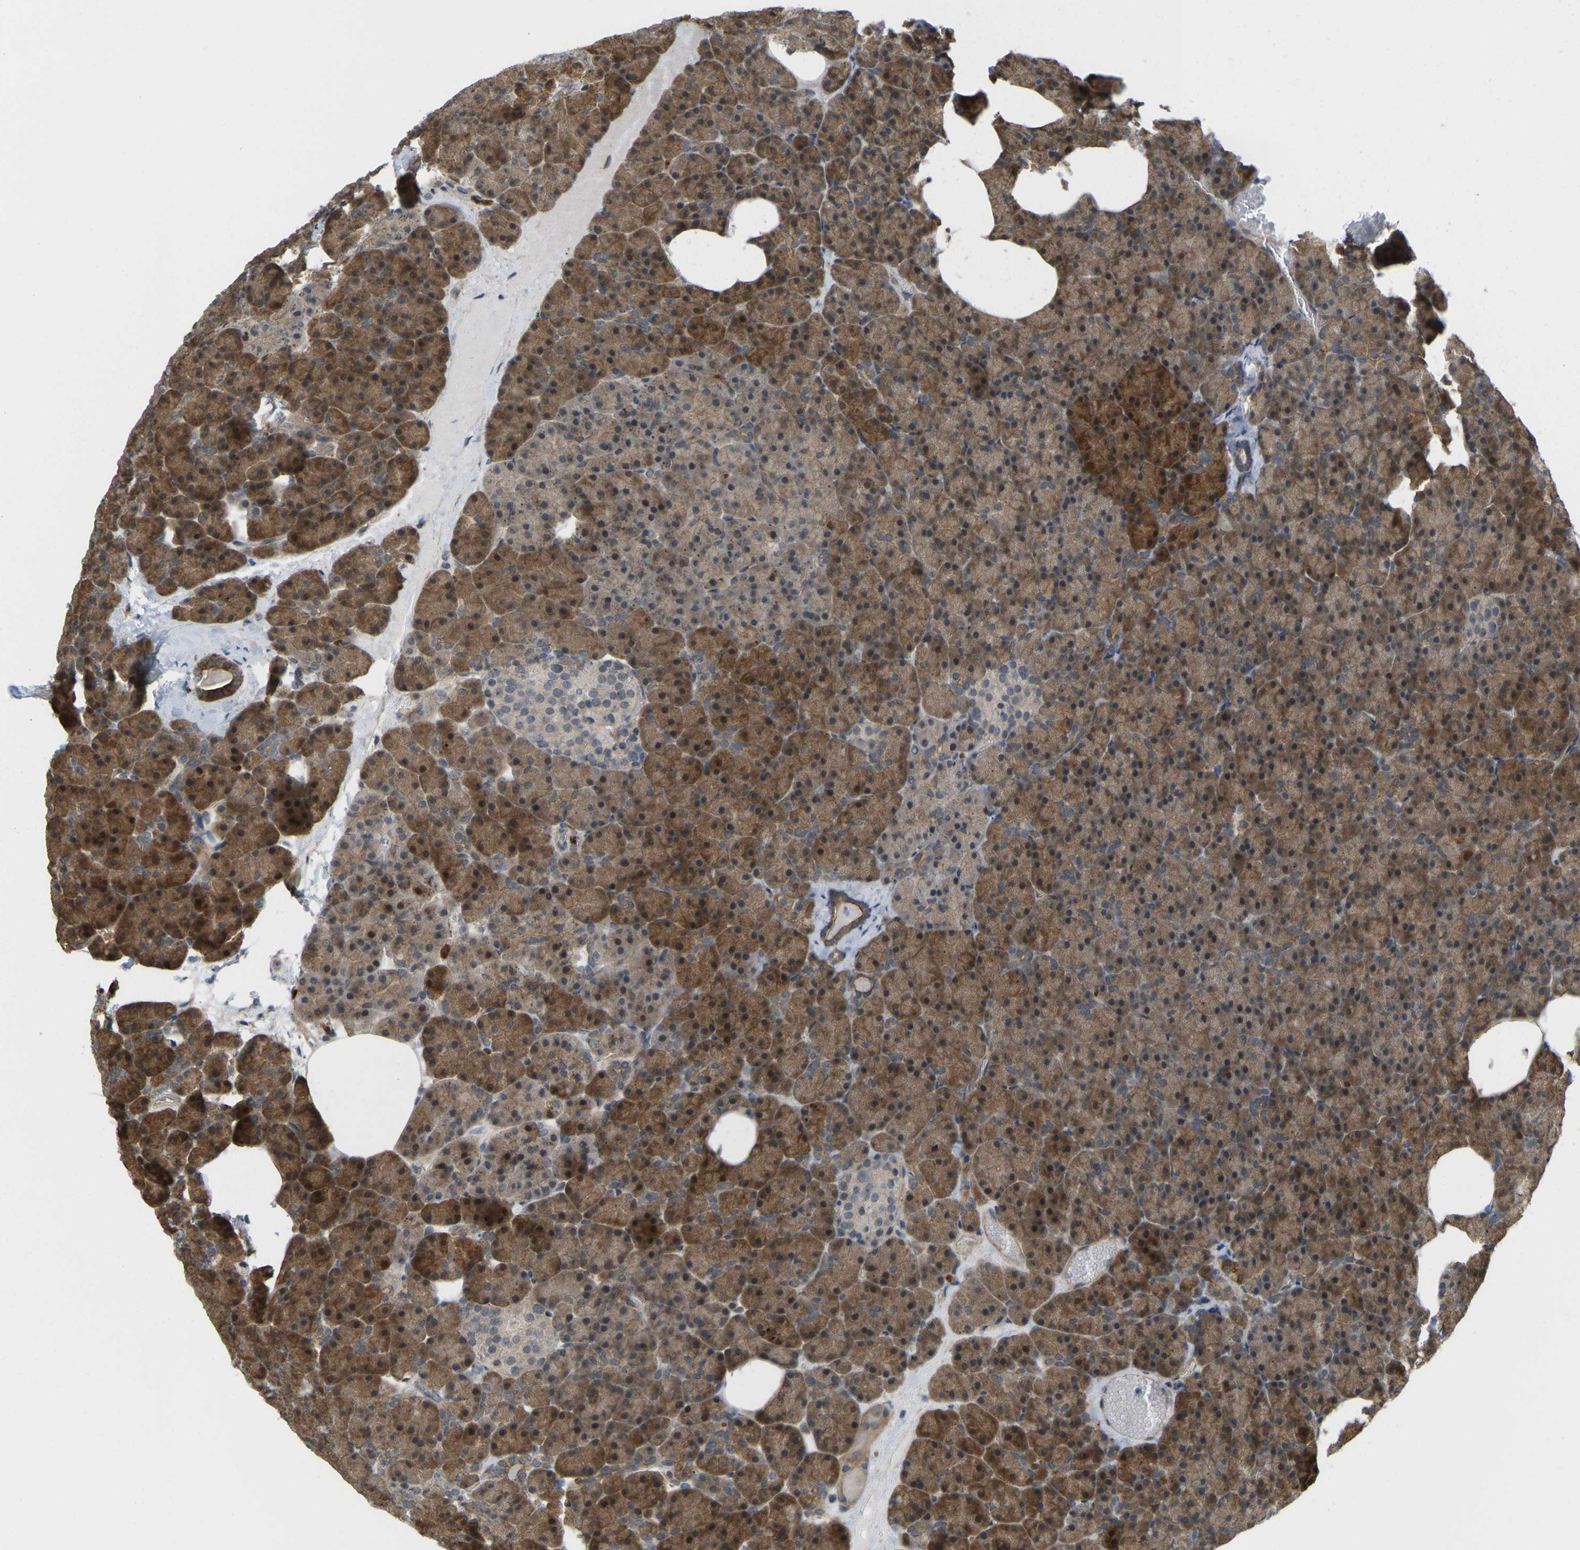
{"staining": {"intensity": "moderate", "quantity": ">75%", "location": "cytoplasmic/membranous,nuclear"}, "tissue": "pancreas", "cell_type": "Exocrine glandular cells", "image_type": "normal", "snomed": [{"axis": "morphology", "description": "Normal tissue, NOS"}, {"axis": "morphology", "description": "Carcinoid, malignant, NOS"}, {"axis": "topography", "description": "Pancreas"}], "caption": "Protein expression analysis of unremarkable pancreas reveals moderate cytoplasmic/membranous,nuclear expression in approximately >75% of exocrine glandular cells. The staining was performed using DAB, with brown indicating positive protein expression. Nuclei are stained blue with hematoxylin.", "gene": "SERPINB5", "patient": {"sex": "female", "age": 35}}